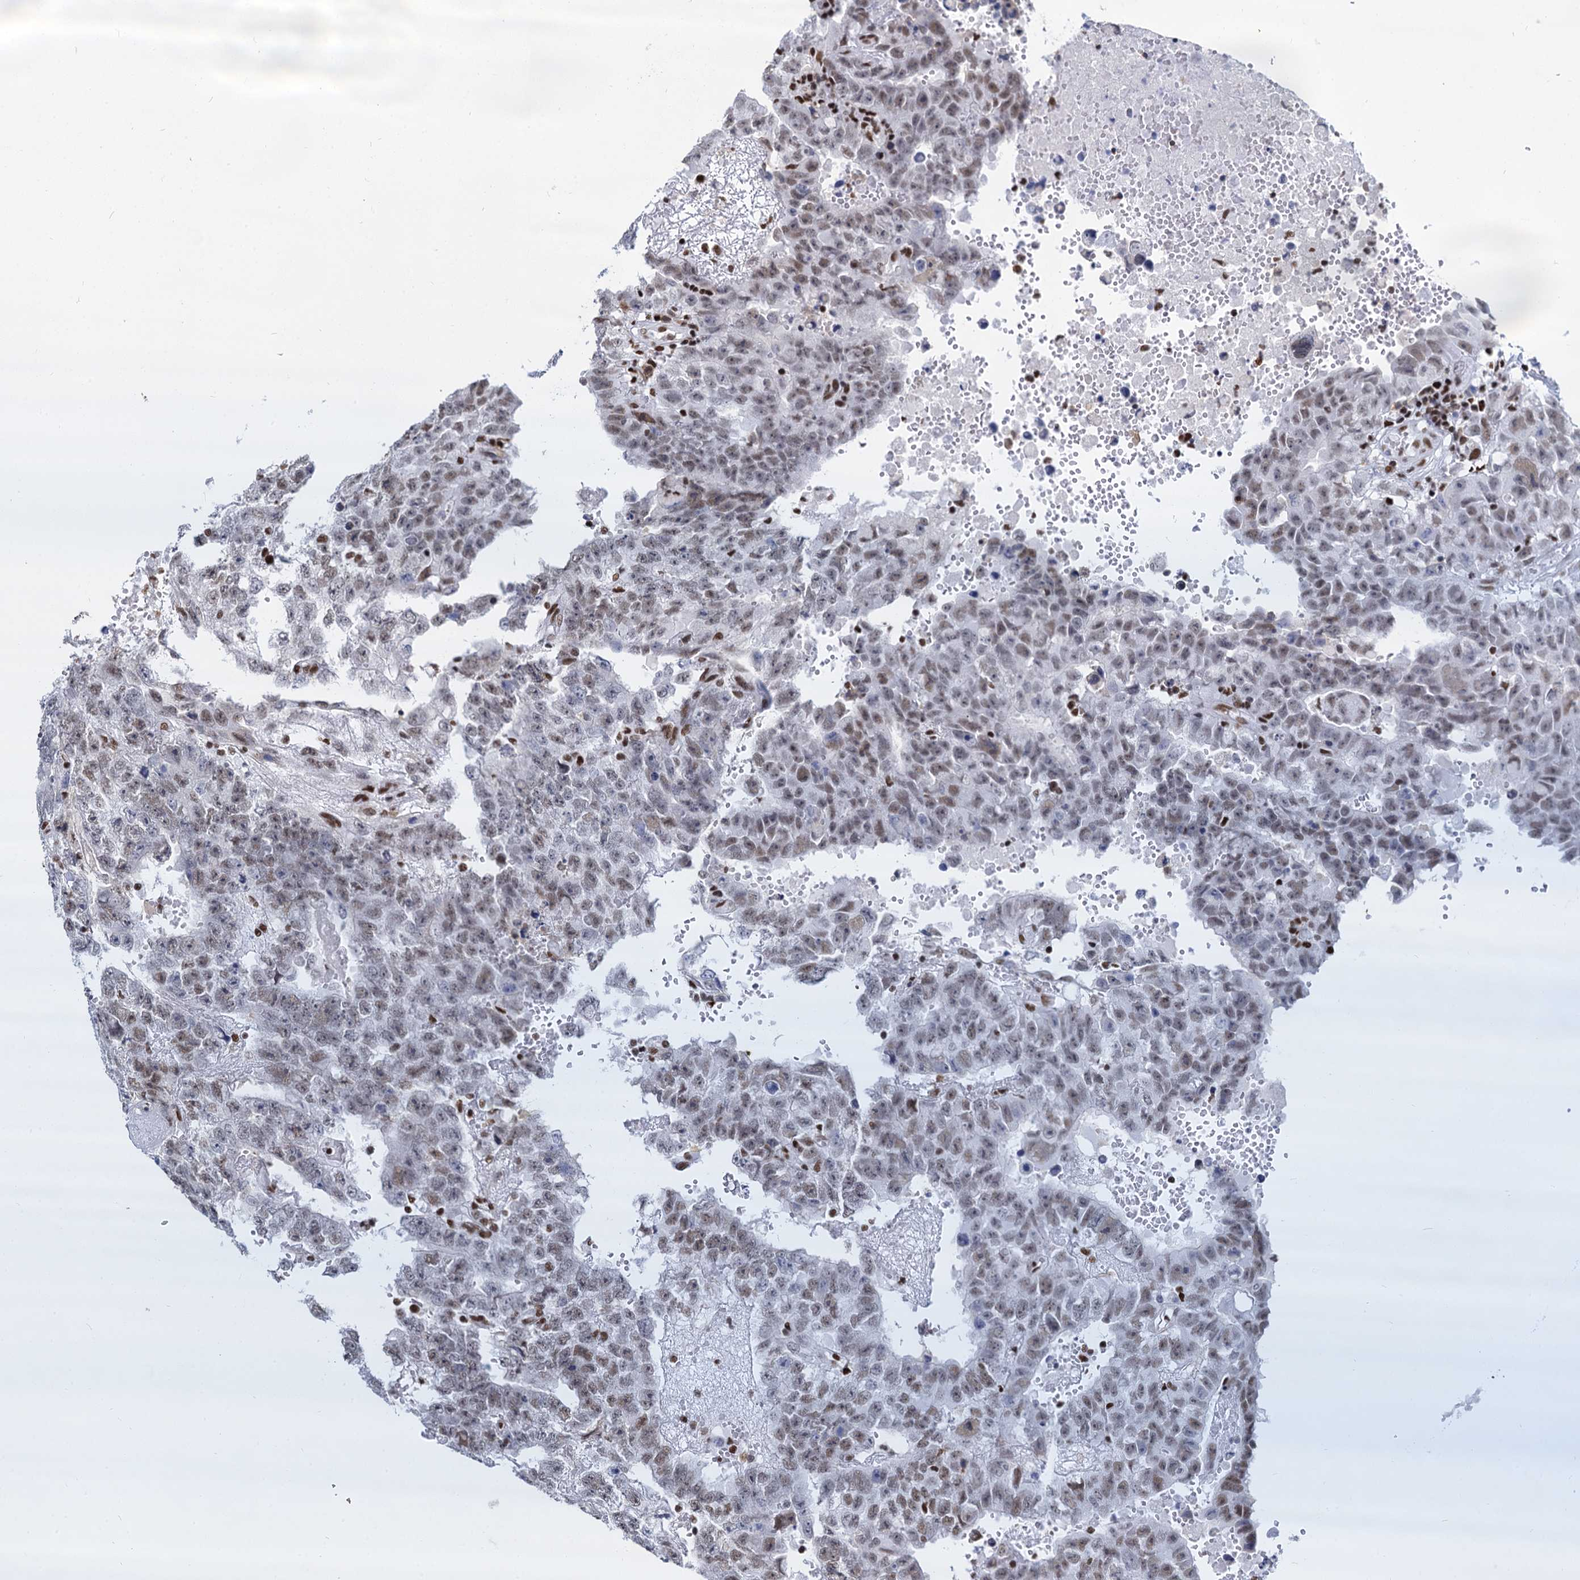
{"staining": {"intensity": "weak", "quantity": ">75%", "location": "nuclear"}, "tissue": "testis cancer", "cell_type": "Tumor cells", "image_type": "cancer", "snomed": [{"axis": "morphology", "description": "Carcinoma, Embryonal, NOS"}, {"axis": "topography", "description": "Testis"}], "caption": "Tumor cells demonstrate low levels of weak nuclear expression in approximately >75% of cells in human testis embryonal carcinoma.", "gene": "DCPS", "patient": {"sex": "male", "age": 25}}